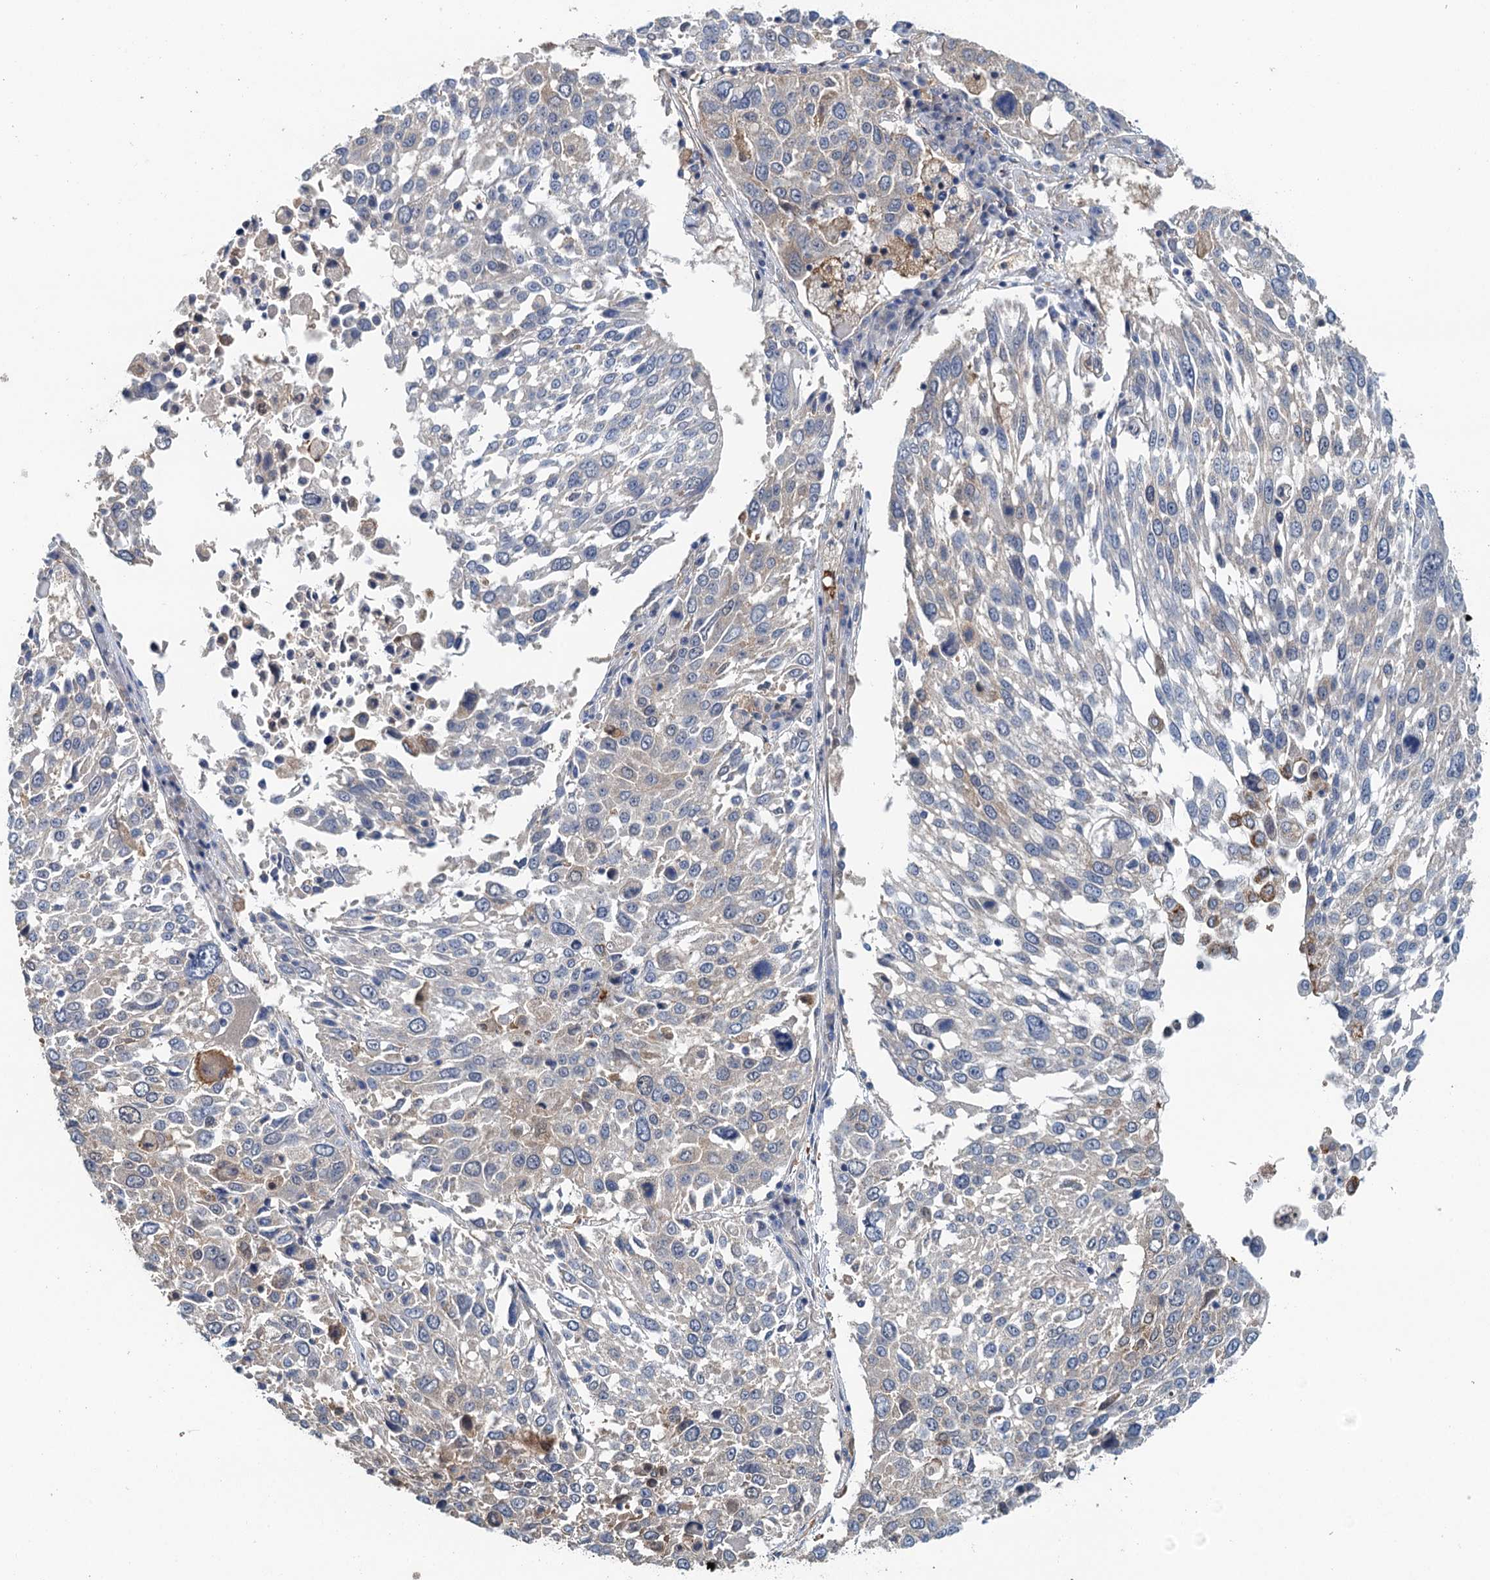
{"staining": {"intensity": "negative", "quantity": "none", "location": "none"}, "tissue": "lung cancer", "cell_type": "Tumor cells", "image_type": "cancer", "snomed": [{"axis": "morphology", "description": "Squamous cell carcinoma, NOS"}, {"axis": "topography", "description": "Lung"}], "caption": "A high-resolution photomicrograph shows IHC staining of lung cancer (squamous cell carcinoma), which exhibits no significant expression in tumor cells. (DAB immunohistochemistry with hematoxylin counter stain).", "gene": "RSAD2", "patient": {"sex": "male", "age": 65}}